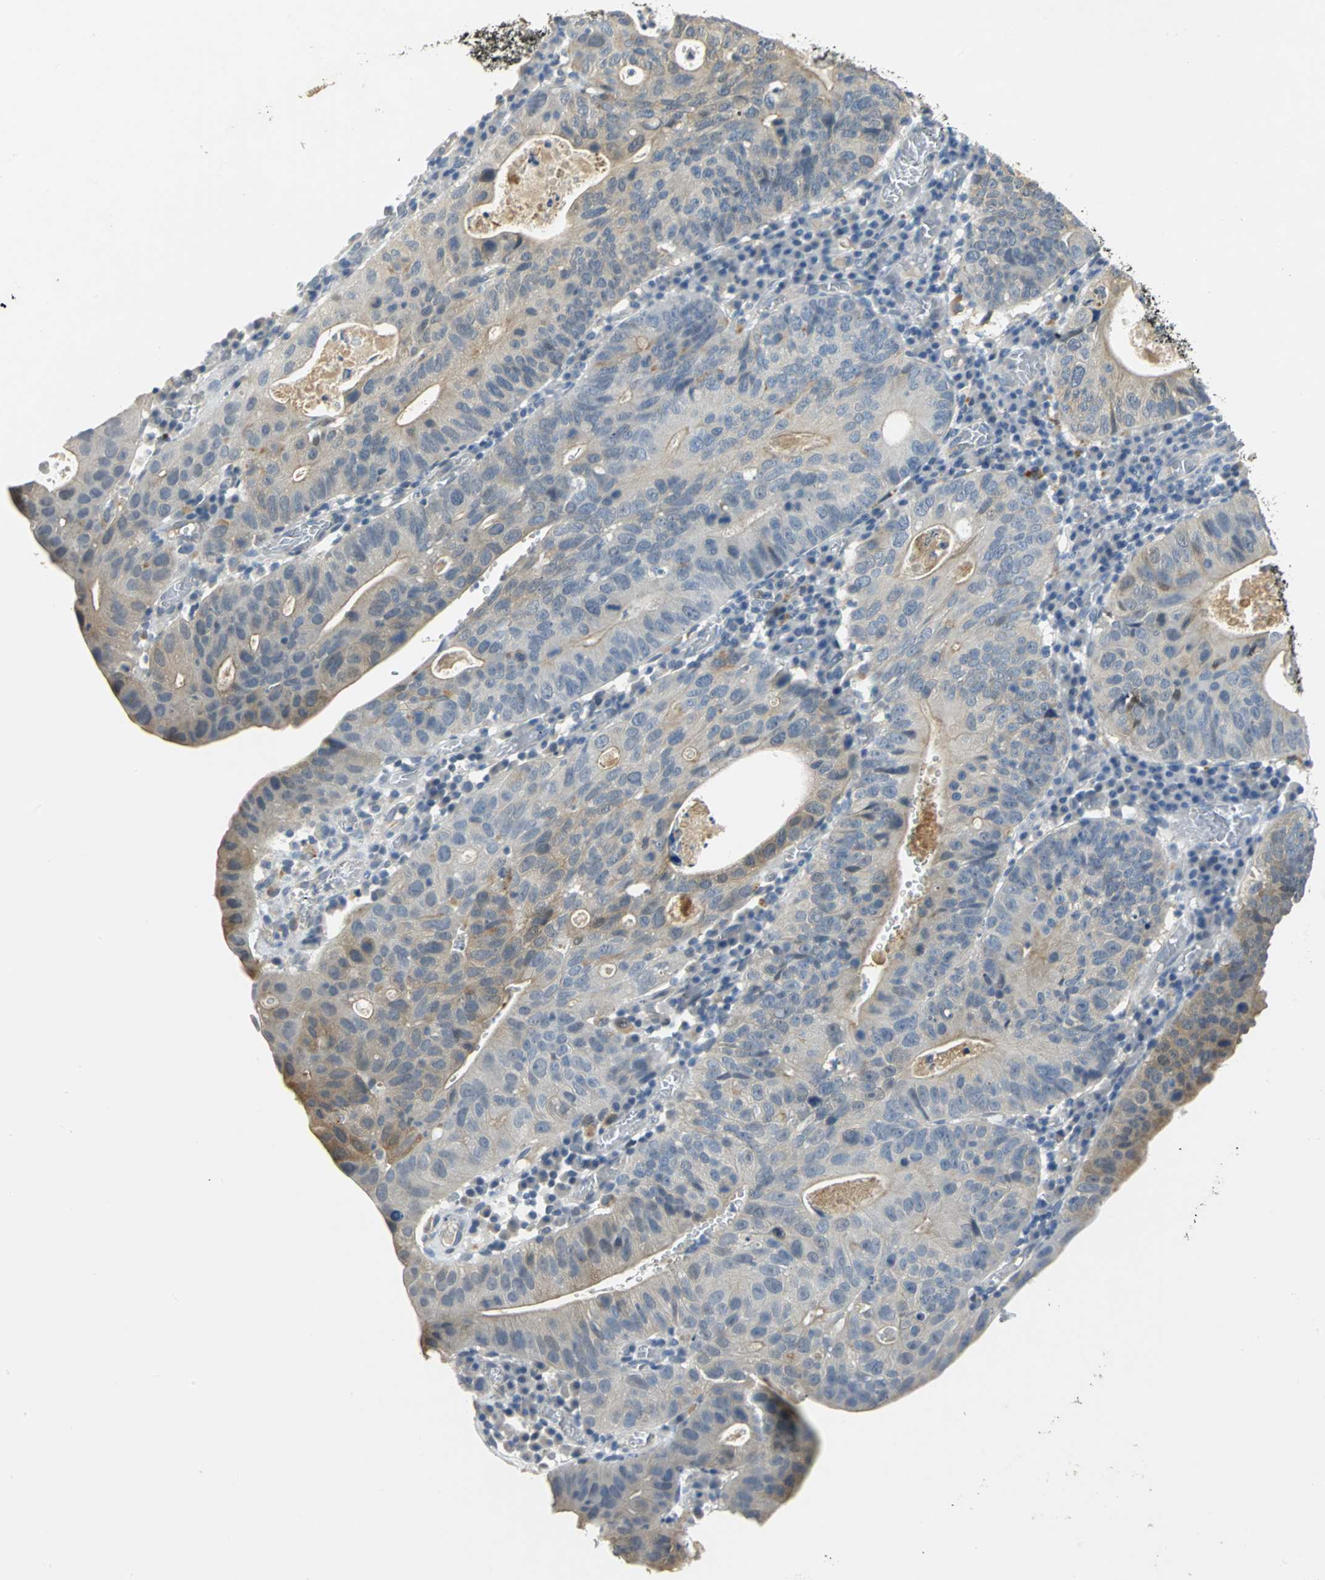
{"staining": {"intensity": "weak", "quantity": "<25%", "location": "cytoplasmic/membranous"}, "tissue": "stomach cancer", "cell_type": "Tumor cells", "image_type": "cancer", "snomed": [{"axis": "morphology", "description": "Adenocarcinoma, NOS"}, {"axis": "topography", "description": "Stomach"}], "caption": "Protein analysis of stomach cancer (adenocarcinoma) exhibits no significant positivity in tumor cells.", "gene": "IL17RB", "patient": {"sex": "male", "age": 59}}